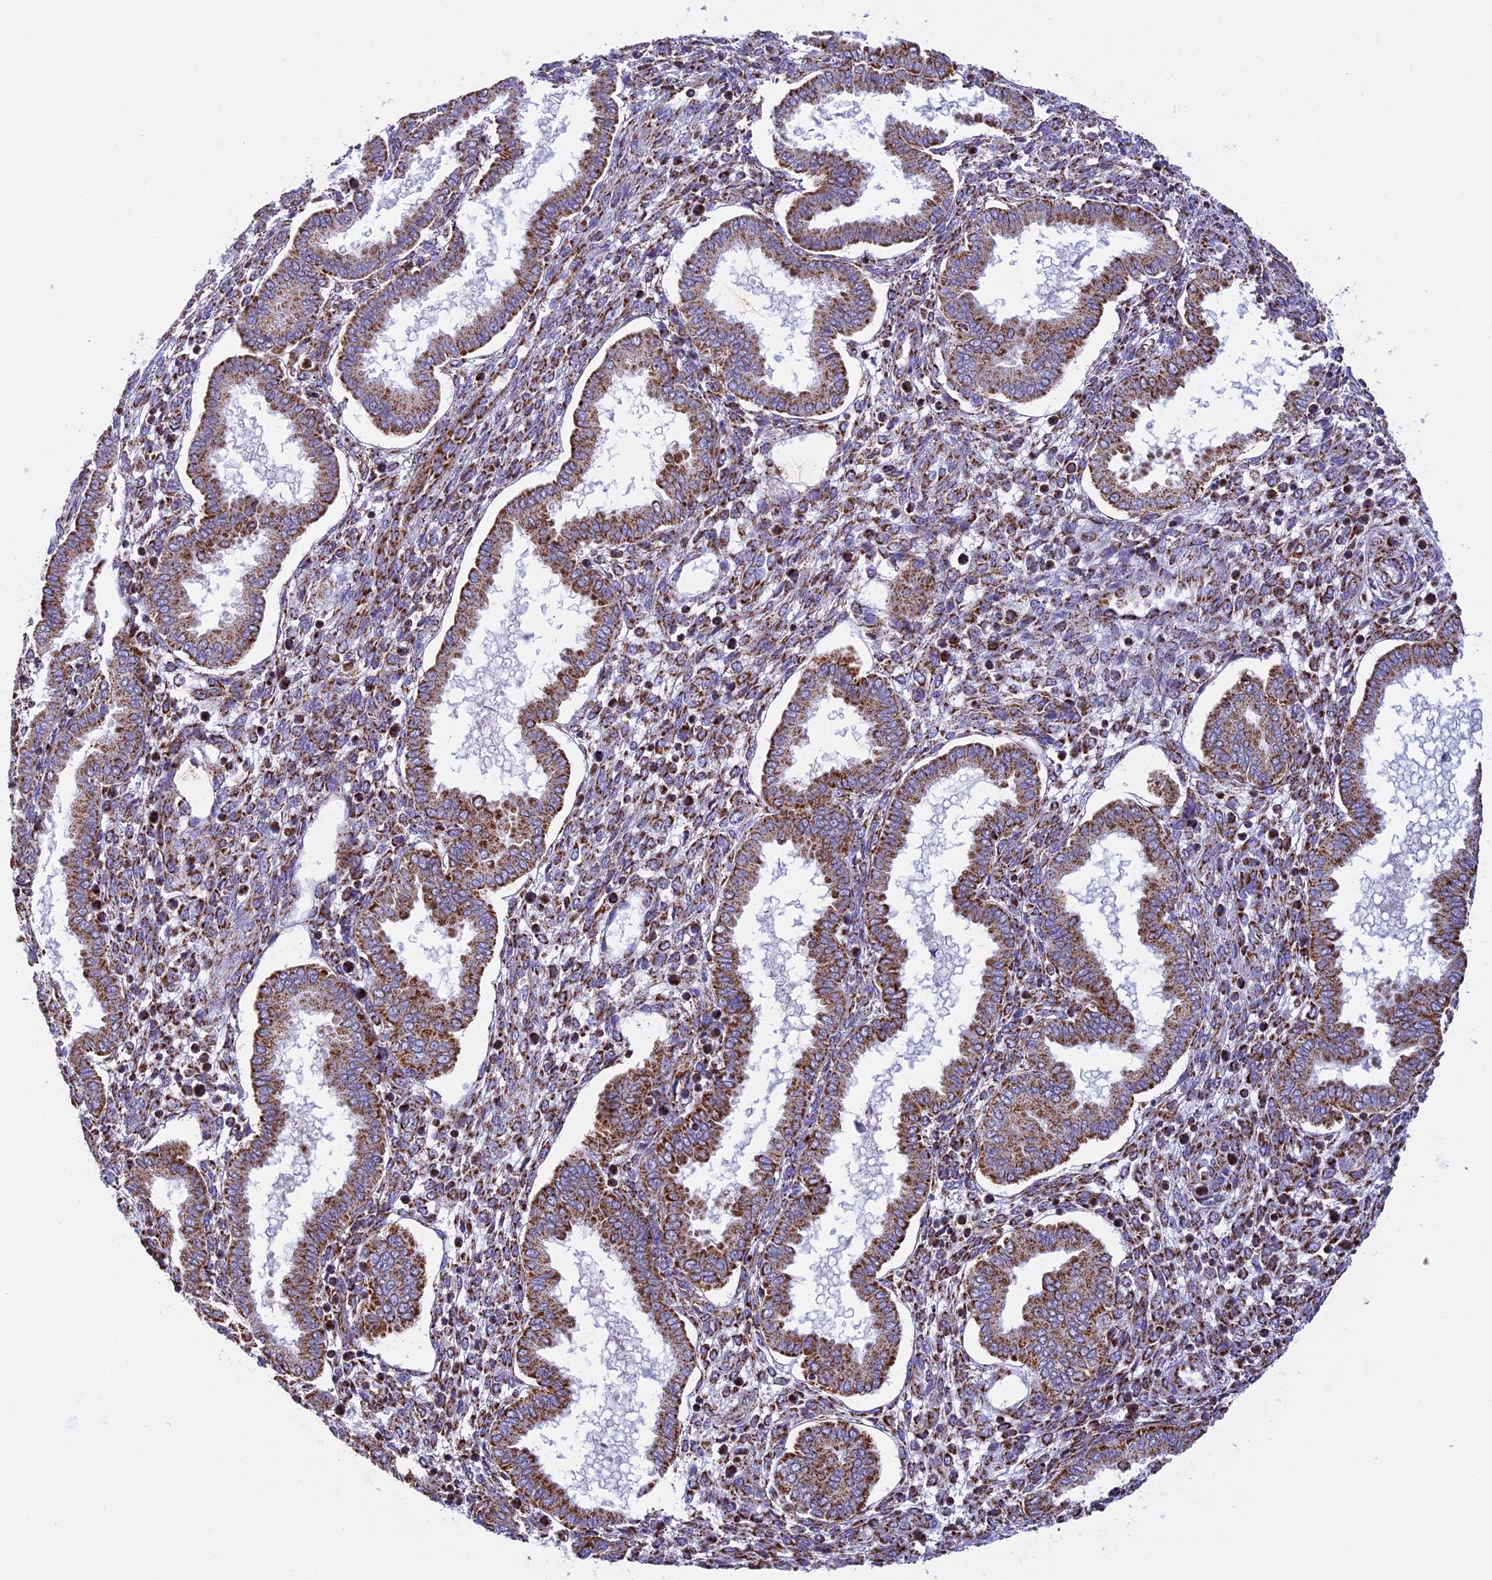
{"staining": {"intensity": "moderate", "quantity": "25%-75%", "location": "cytoplasmic/membranous"}, "tissue": "endometrium", "cell_type": "Cells in endometrial stroma", "image_type": "normal", "snomed": [{"axis": "morphology", "description": "Normal tissue, NOS"}, {"axis": "topography", "description": "Endometrium"}], "caption": "Protein staining exhibits moderate cytoplasmic/membranous staining in about 25%-75% of cells in endometrial stroma in normal endometrium. (DAB (3,3'-diaminobenzidine) IHC with brightfield microscopy, high magnification).", "gene": "KCNG1", "patient": {"sex": "female", "age": 24}}